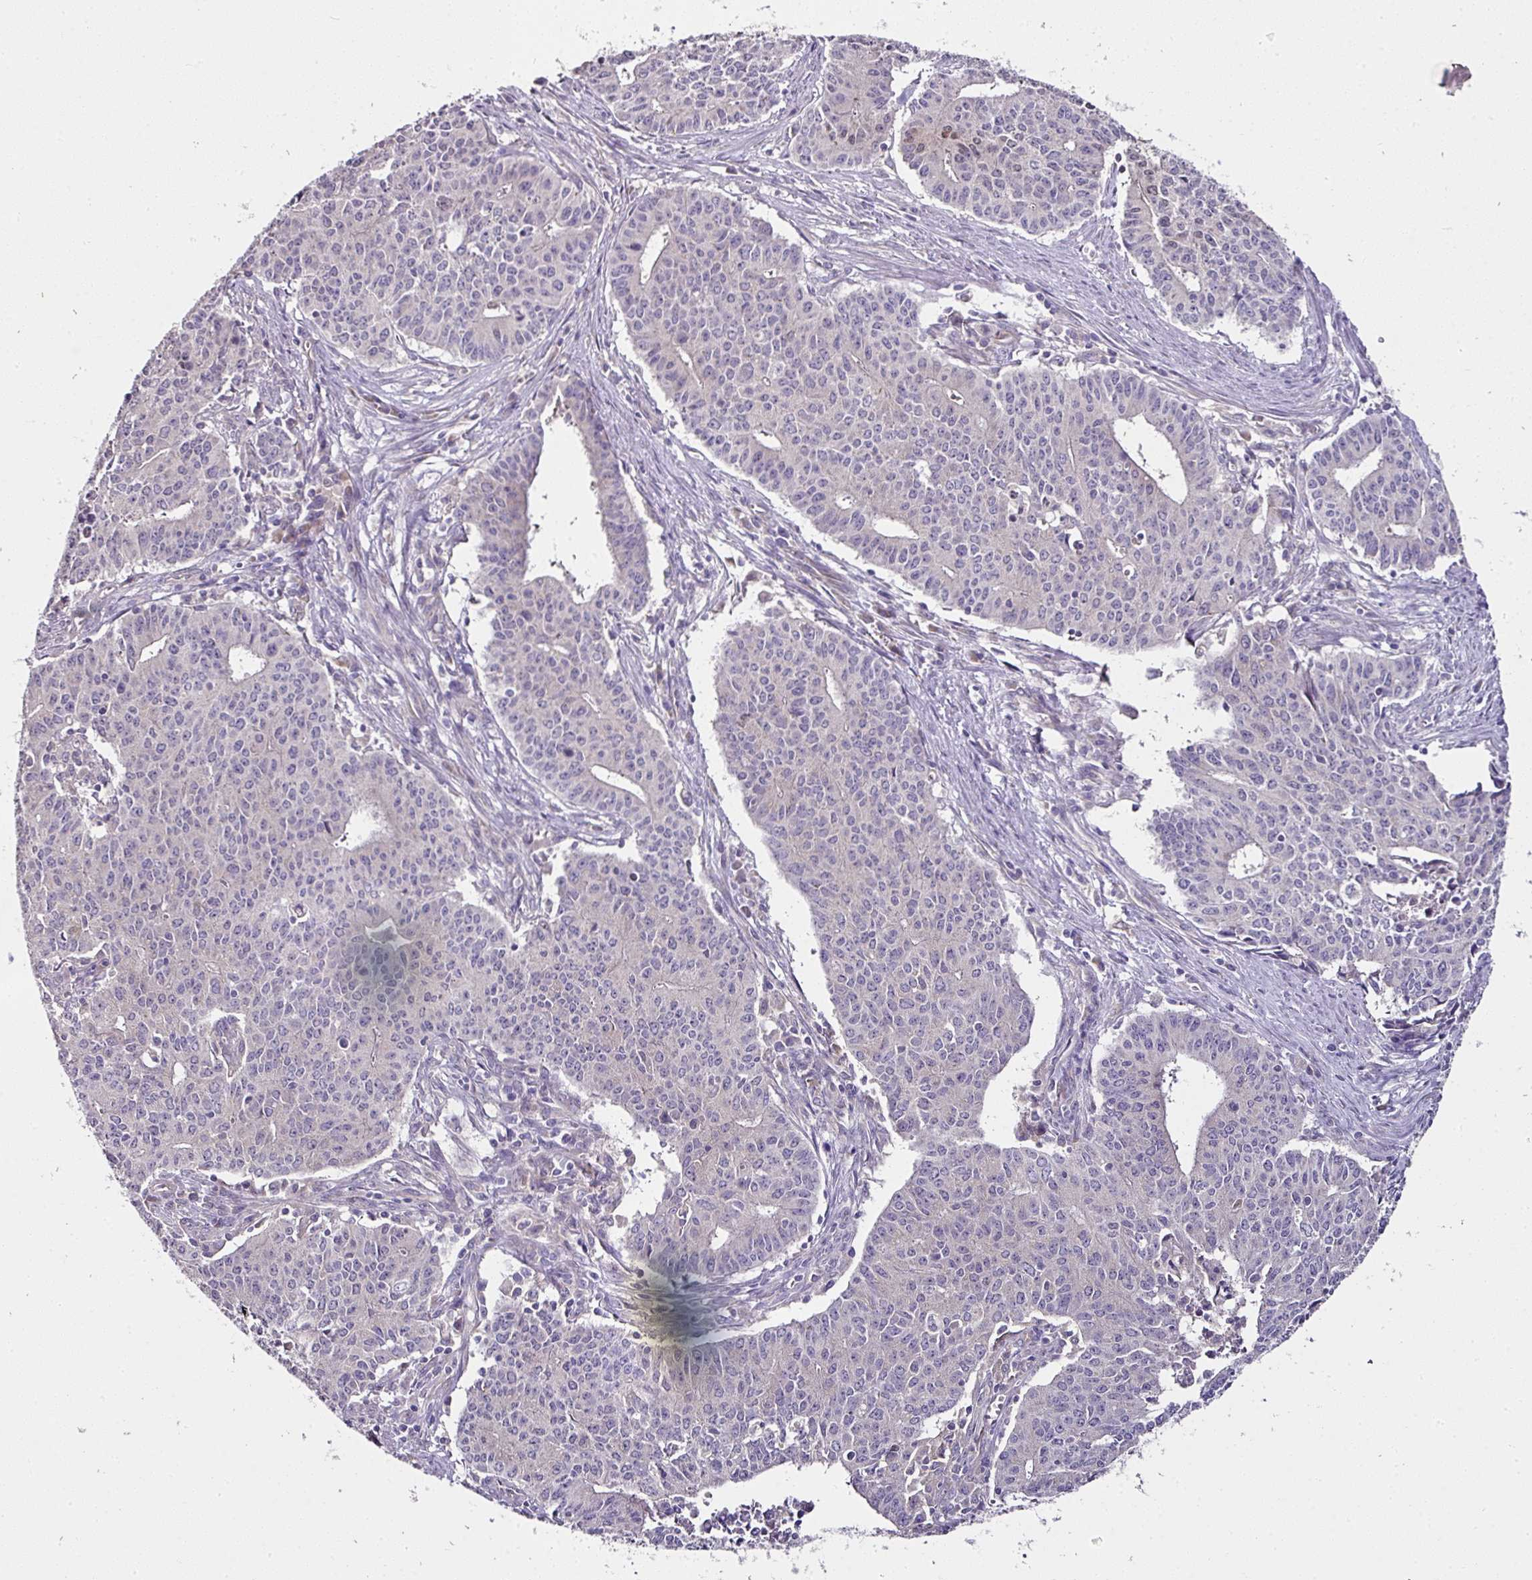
{"staining": {"intensity": "negative", "quantity": "none", "location": "none"}, "tissue": "endometrial cancer", "cell_type": "Tumor cells", "image_type": "cancer", "snomed": [{"axis": "morphology", "description": "Adenocarcinoma, NOS"}, {"axis": "topography", "description": "Endometrium"}], "caption": "This is an IHC micrograph of human adenocarcinoma (endometrial). There is no staining in tumor cells.", "gene": "SKIC2", "patient": {"sex": "female", "age": 59}}